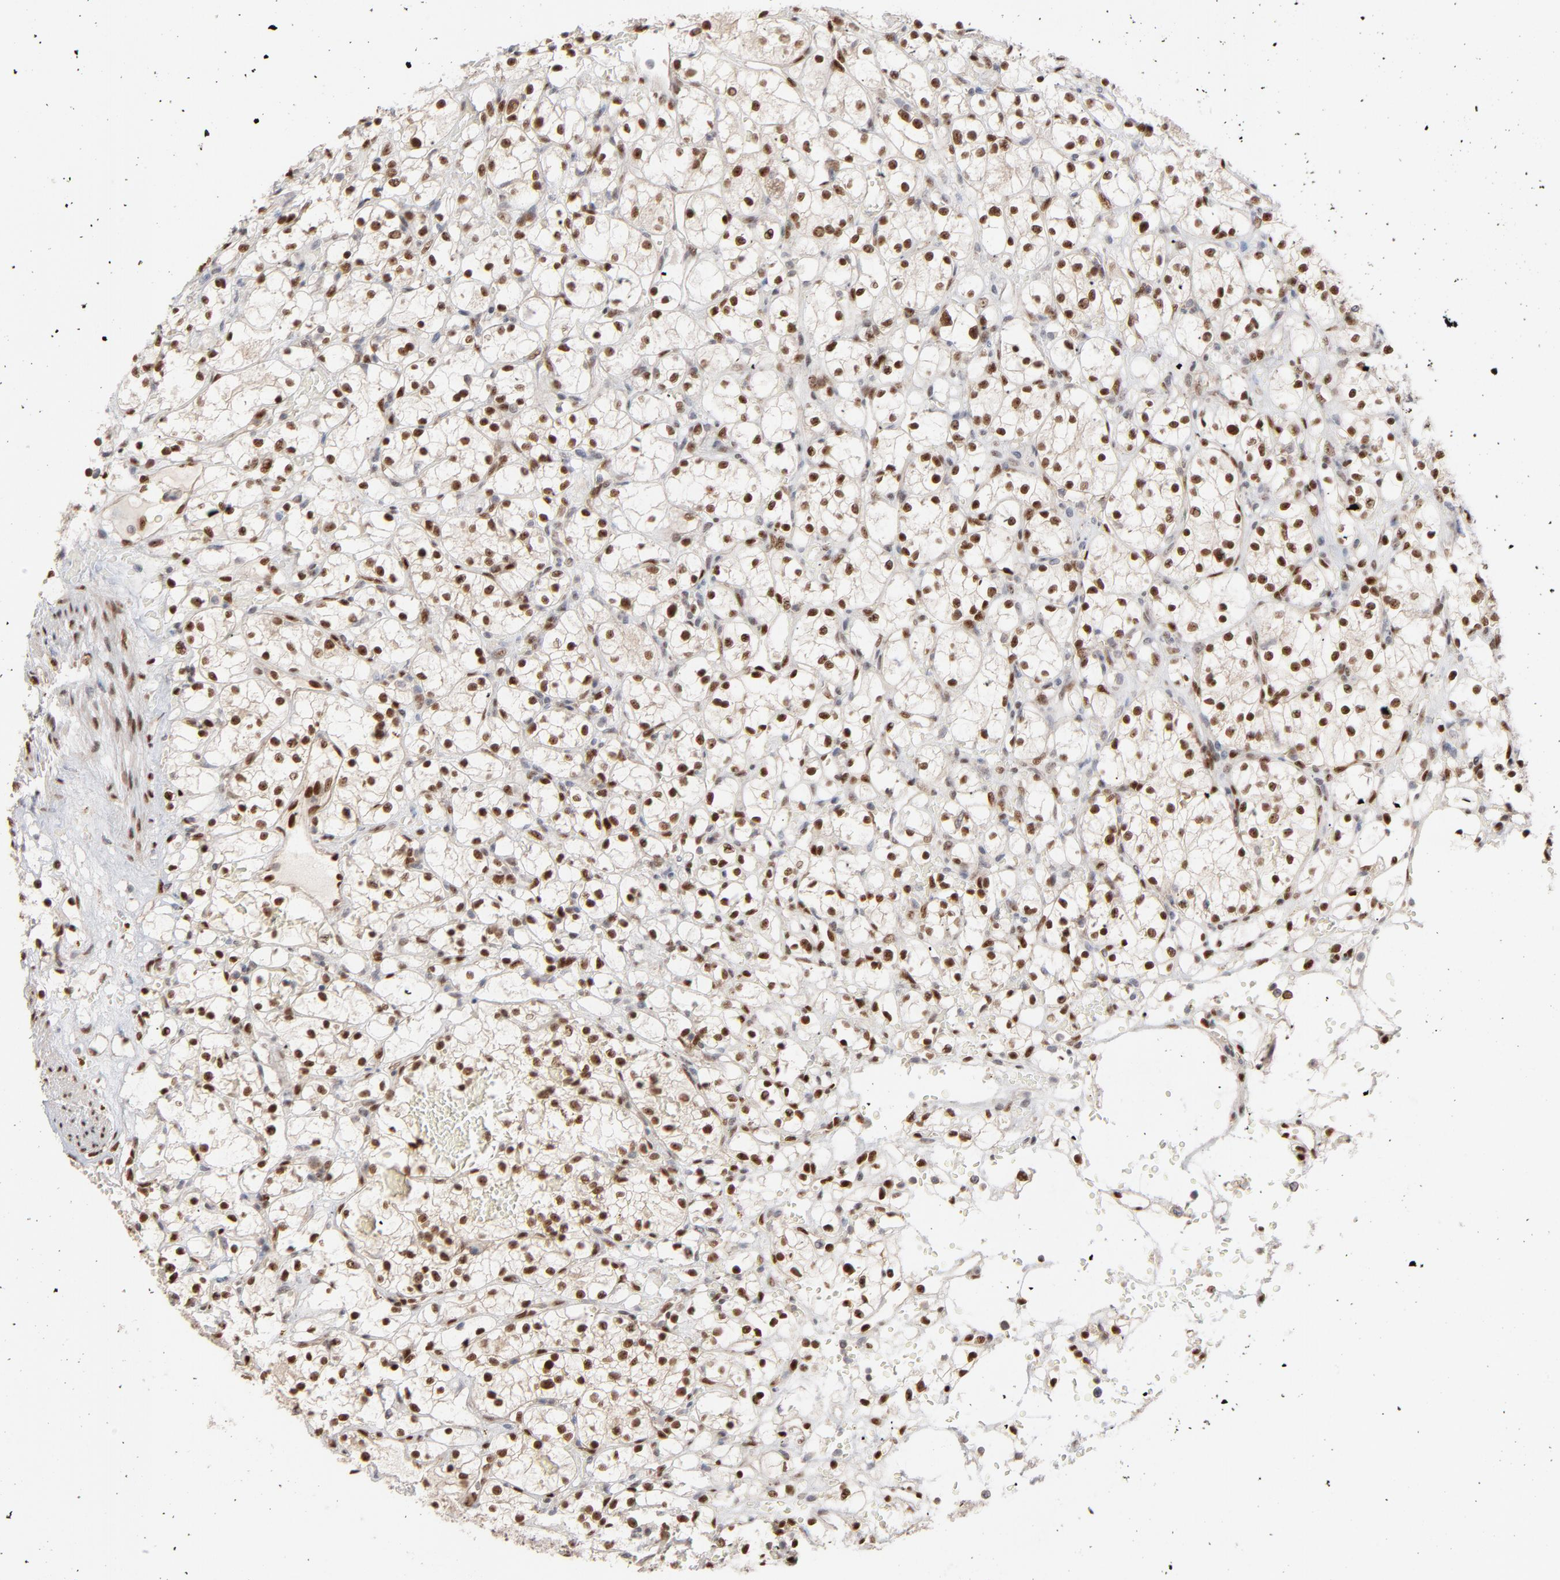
{"staining": {"intensity": "strong", "quantity": ">75%", "location": "nuclear"}, "tissue": "renal cancer", "cell_type": "Tumor cells", "image_type": "cancer", "snomed": [{"axis": "morphology", "description": "Adenocarcinoma, NOS"}, {"axis": "topography", "description": "Kidney"}], "caption": "Protein positivity by immunohistochemistry (IHC) displays strong nuclear expression in approximately >75% of tumor cells in adenocarcinoma (renal). The staining is performed using DAB (3,3'-diaminobenzidine) brown chromogen to label protein expression. The nuclei are counter-stained blue using hematoxylin.", "gene": "NFIB", "patient": {"sex": "female", "age": 60}}